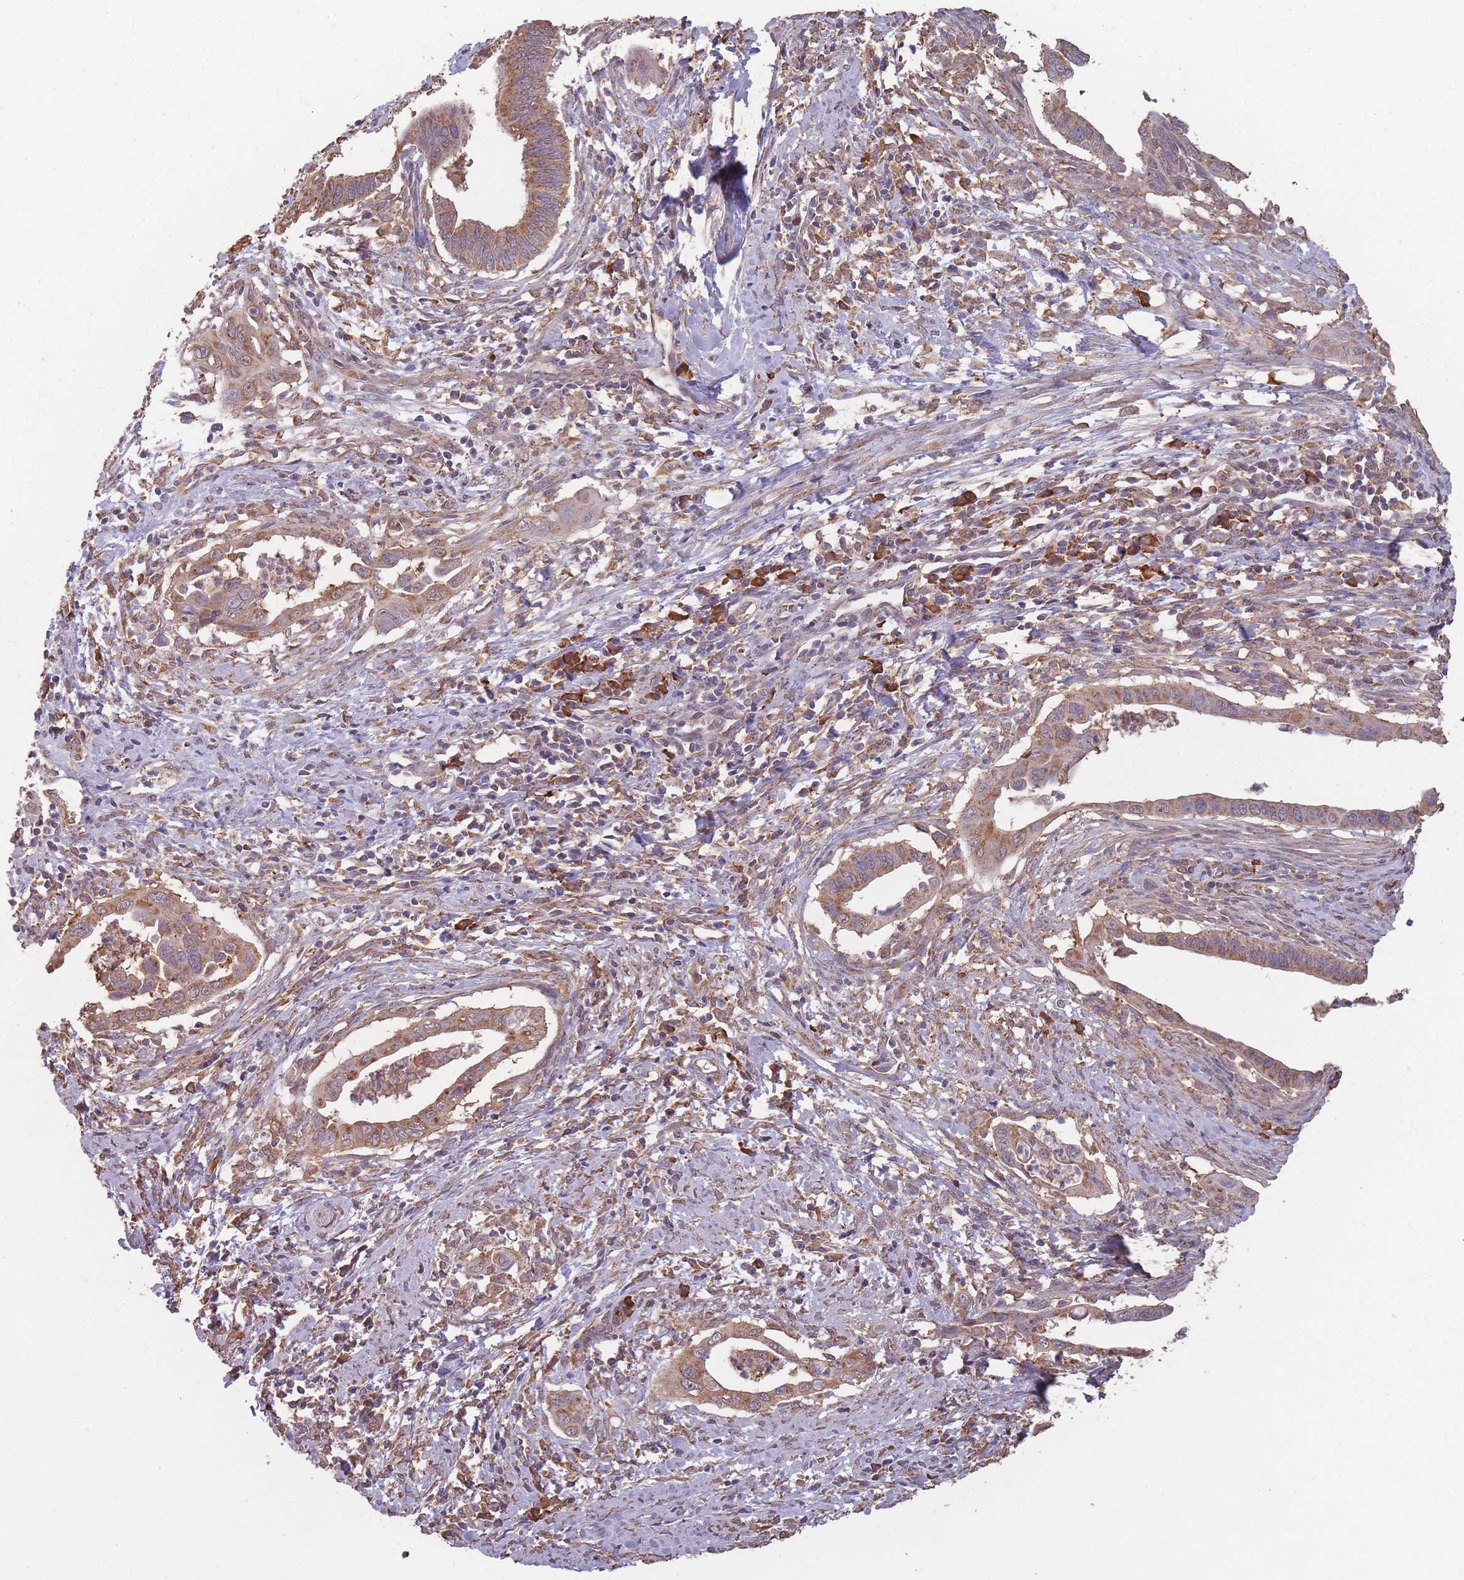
{"staining": {"intensity": "moderate", "quantity": ">75%", "location": "cytoplasmic/membranous"}, "tissue": "cervical cancer", "cell_type": "Tumor cells", "image_type": "cancer", "snomed": [{"axis": "morphology", "description": "Adenocarcinoma, NOS"}, {"axis": "topography", "description": "Cervix"}], "caption": "Protein expression analysis of human cervical cancer (adenocarcinoma) reveals moderate cytoplasmic/membranous positivity in approximately >75% of tumor cells.", "gene": "SANBR", "patient": {"sex": "female", "age": 42}}